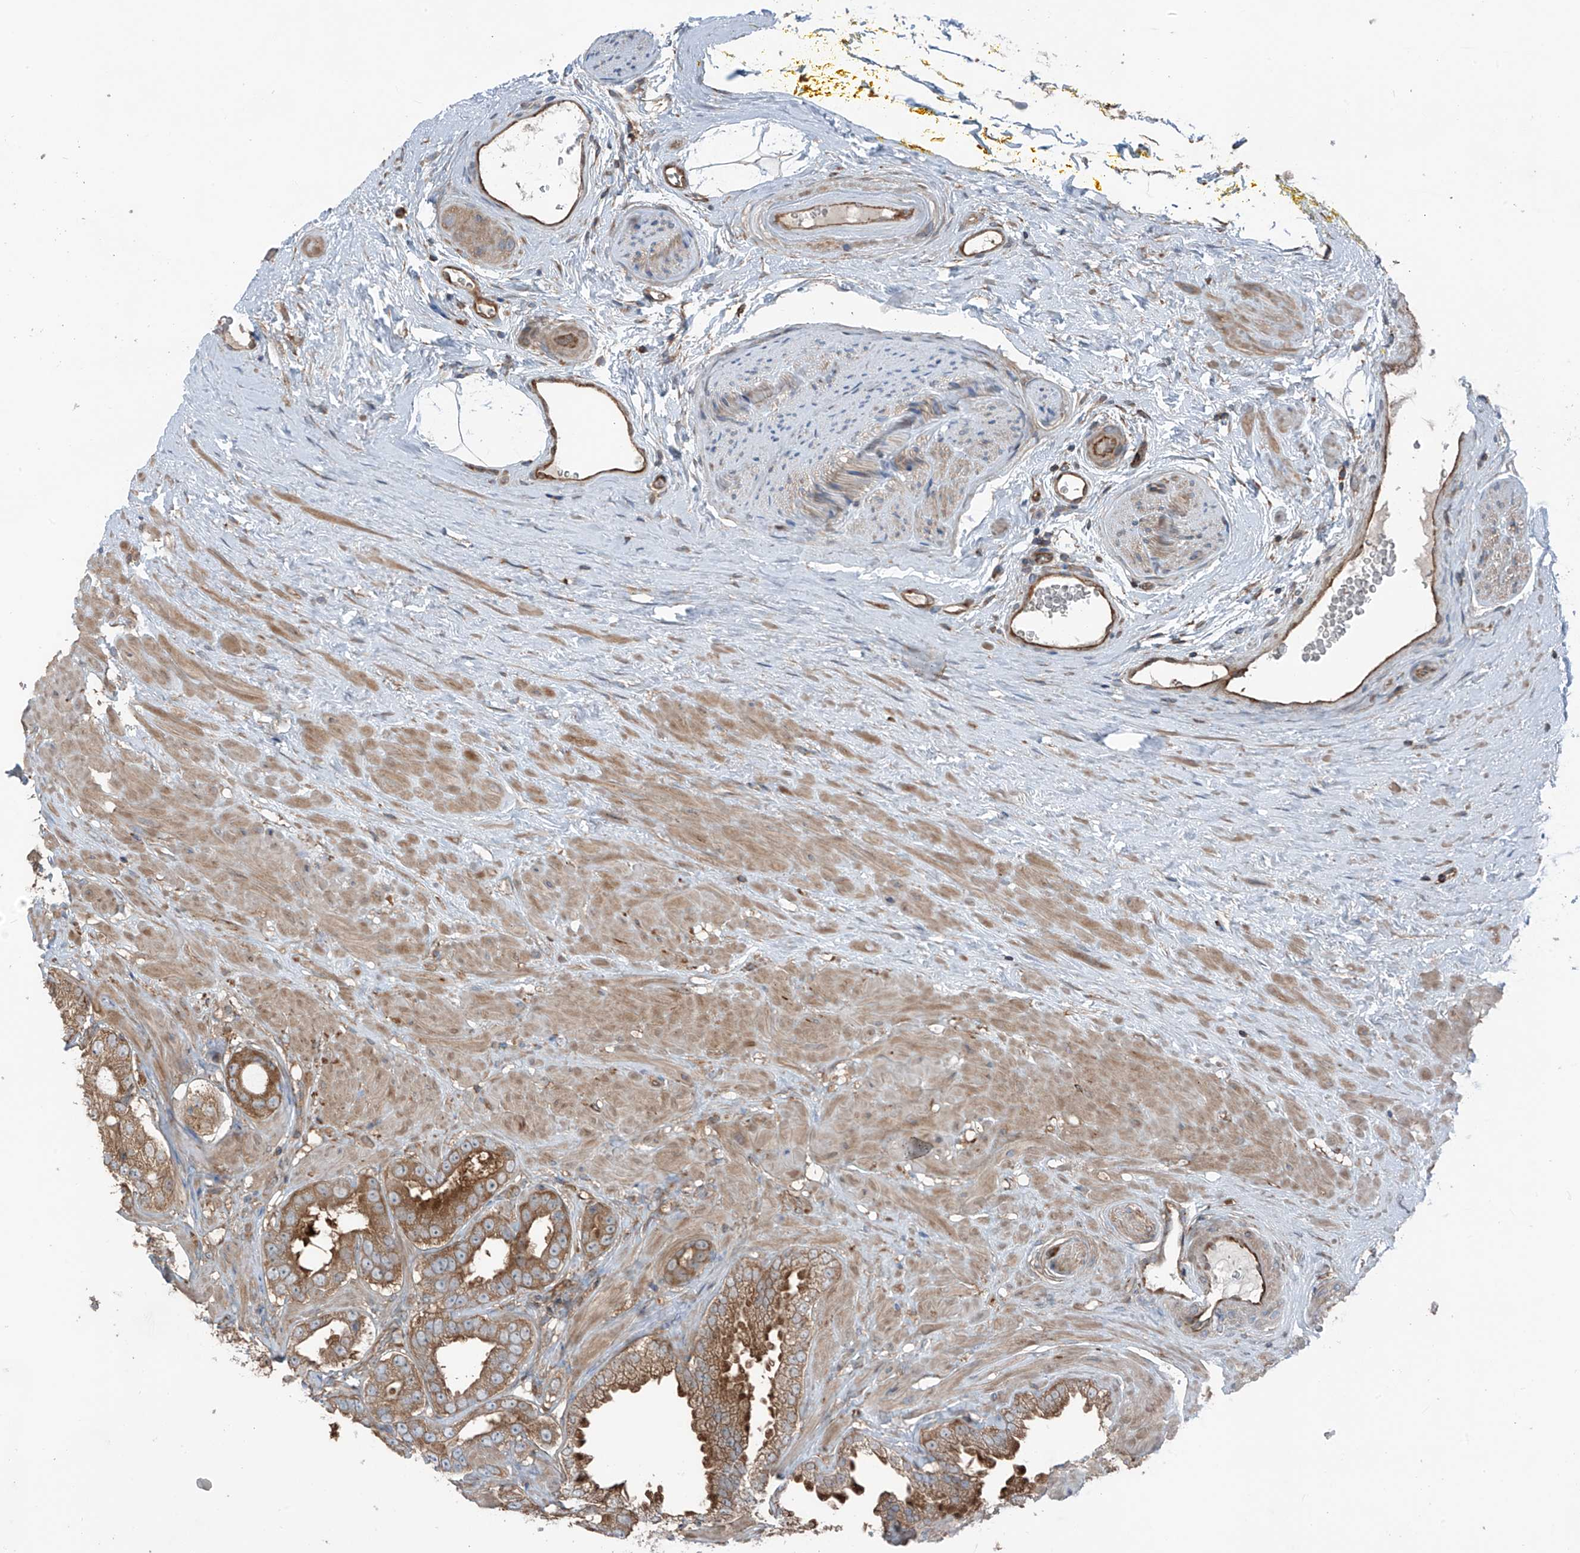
{"staining": {"intensity": "moderate", "quantity": "25%-75%", "location": "cytoplasmic/membranous"}, "tissue": "prostate cancer", "cell_type": "Tumor cells", "image_type": "cancer", "snomed": [{"axis": "morphology", "description": "Adenocarcinoma, High grade"}, {"axis": "topography", "description": "Prostate"}], "caption": "Immunohistochemistry image of prostate adenocarcinoma (high-grade) stained for a protein (brown), which shows medium levels of moderate cytoplasmic/membranous expression in about 25%-75% of tumor cells.", "gene": "TXNDC9", "patient": {"sex": "male", "age": 59}}